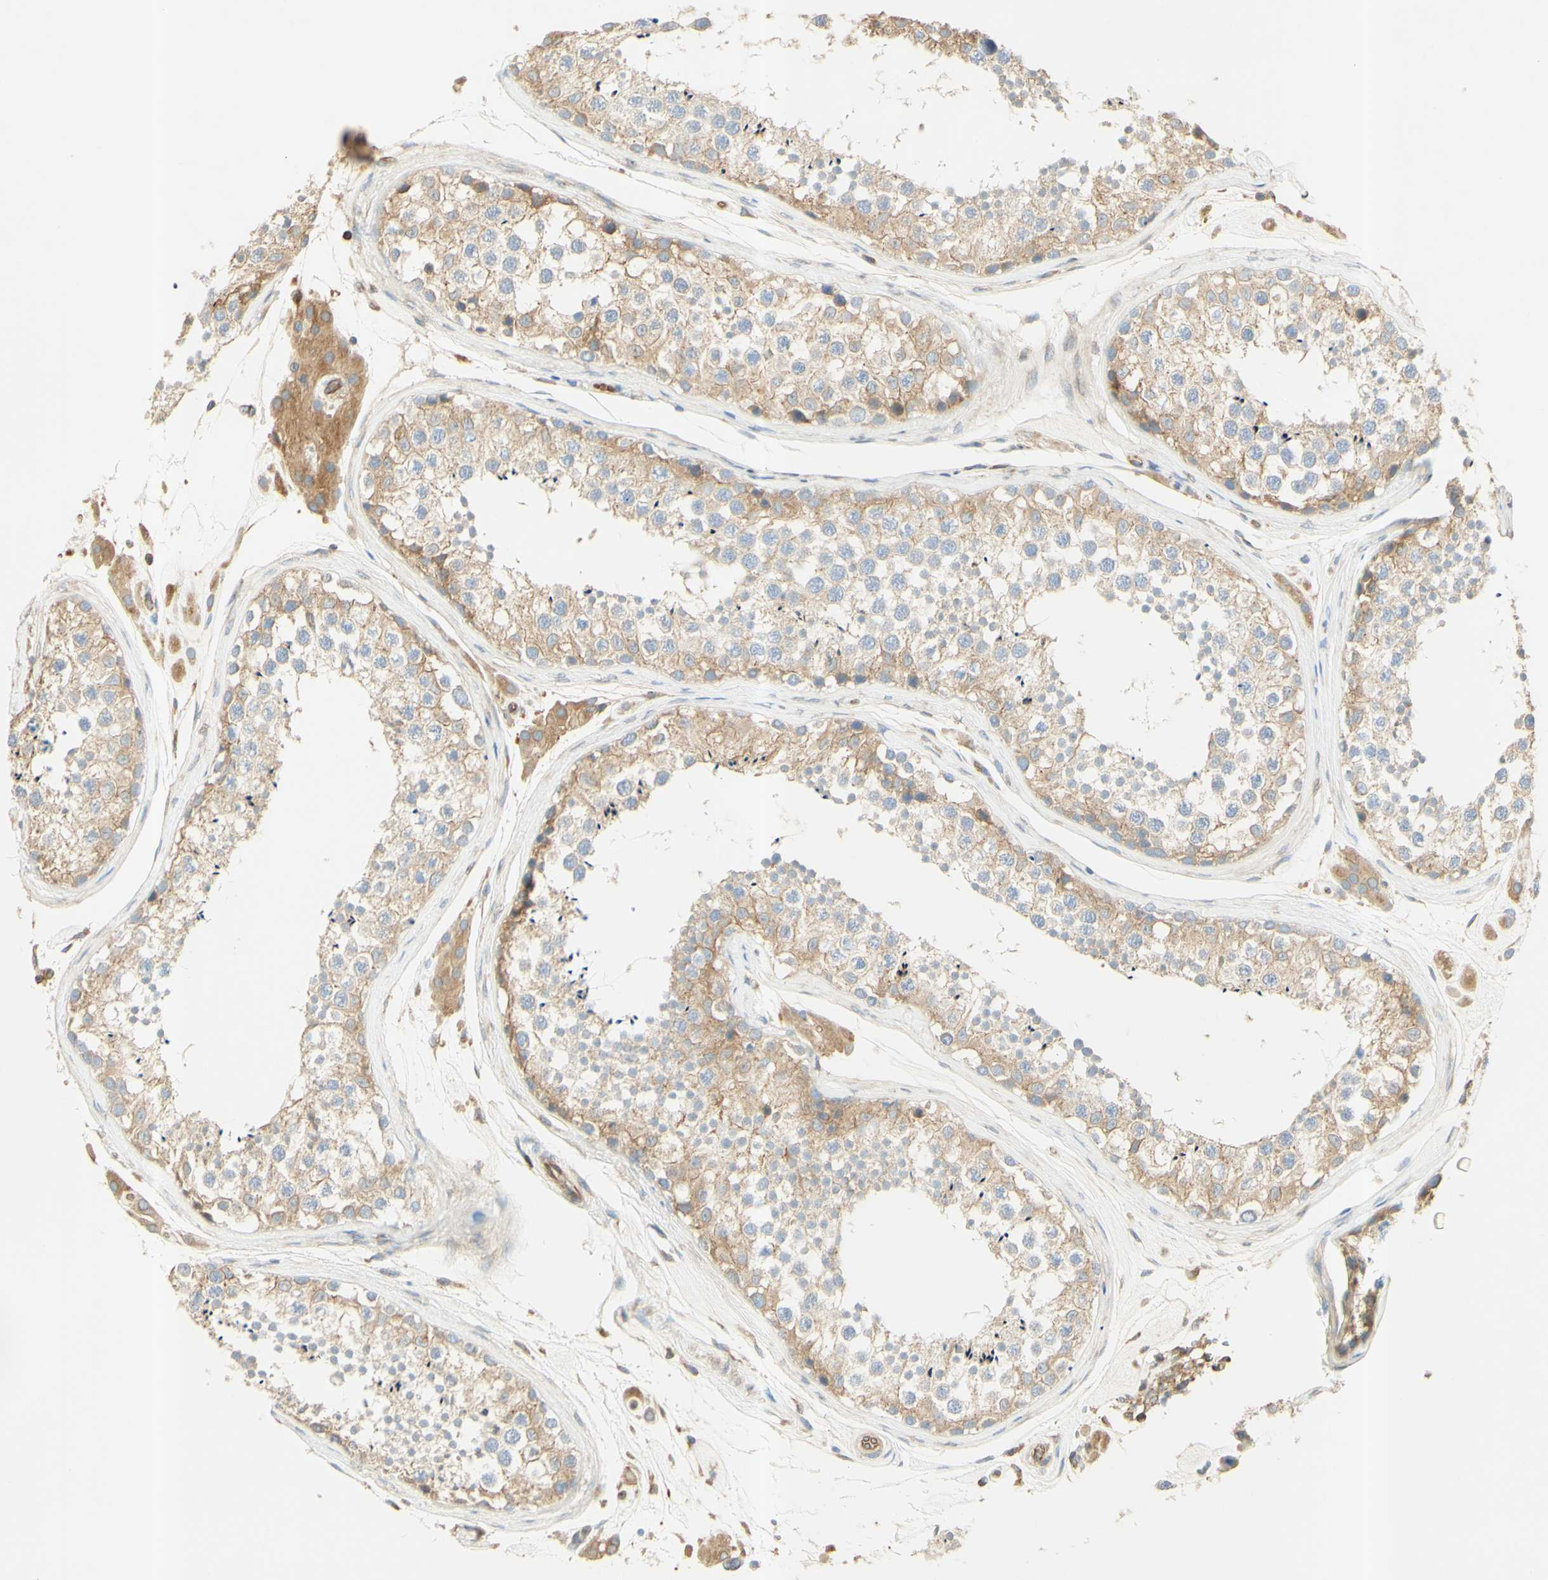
{"staining": {"intensity": "moderate", "quantity": ">75%", "location": "cytoplasmic/membranous"}, "tissue": "testis", "cell_type": "Cells in seminiferous ducts", "image_type": "normal", "snomed": [{"axis": "morphology", "description": "Normal tissue, NOS"}, {"axis": "topography", "description": "Testis"}], "caption": "This photomicrograph displays immunohistochemistry (IHC) staining of unremarkable human testis, with medium moderate cytoplasmic/membranous staining in approximately >75% of cells in seminiferous ducts.", "gene": "IKBKG", "patient": {"sex": "male", "age": 46}}